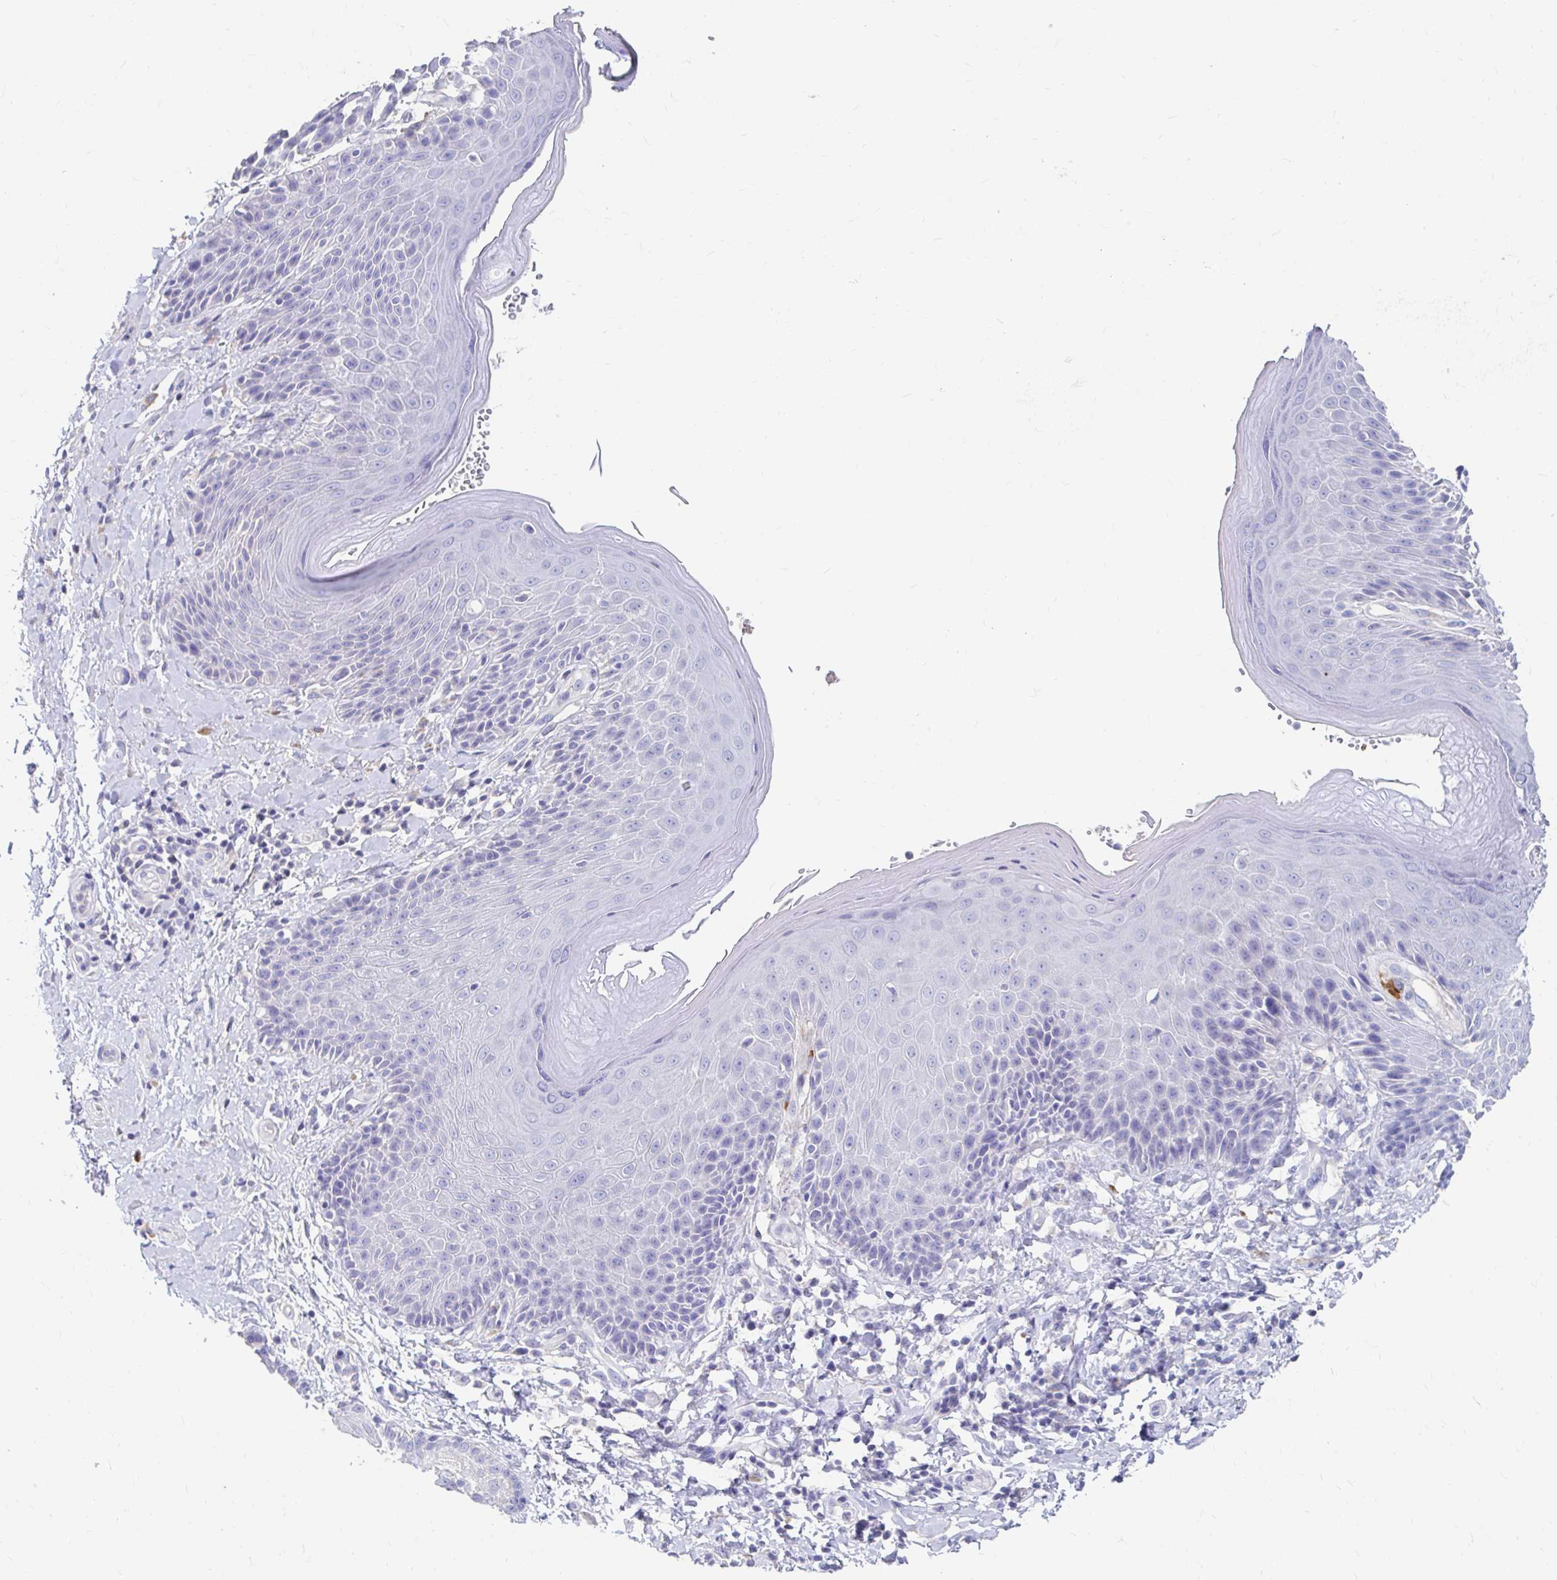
{"staining": {"intensity": "negative", "quantity": "none", "location": "none"}, "tissue": "skin", "cell_type": "Epidermal cells", "image_type": "normal", "snomed": [{"axis": "morphology", "description": "Normal tissue, NOS"}, {"axis": "topography", "description": "Anal"}, {"axis": "topography", "description": "Peripheral nerve tissue"}], "caption": "The micrograph displays no significant positivity in epidermal cells of skin.", "gene": "LAMC3", "patient": {"sex": "male", "age": 51}}